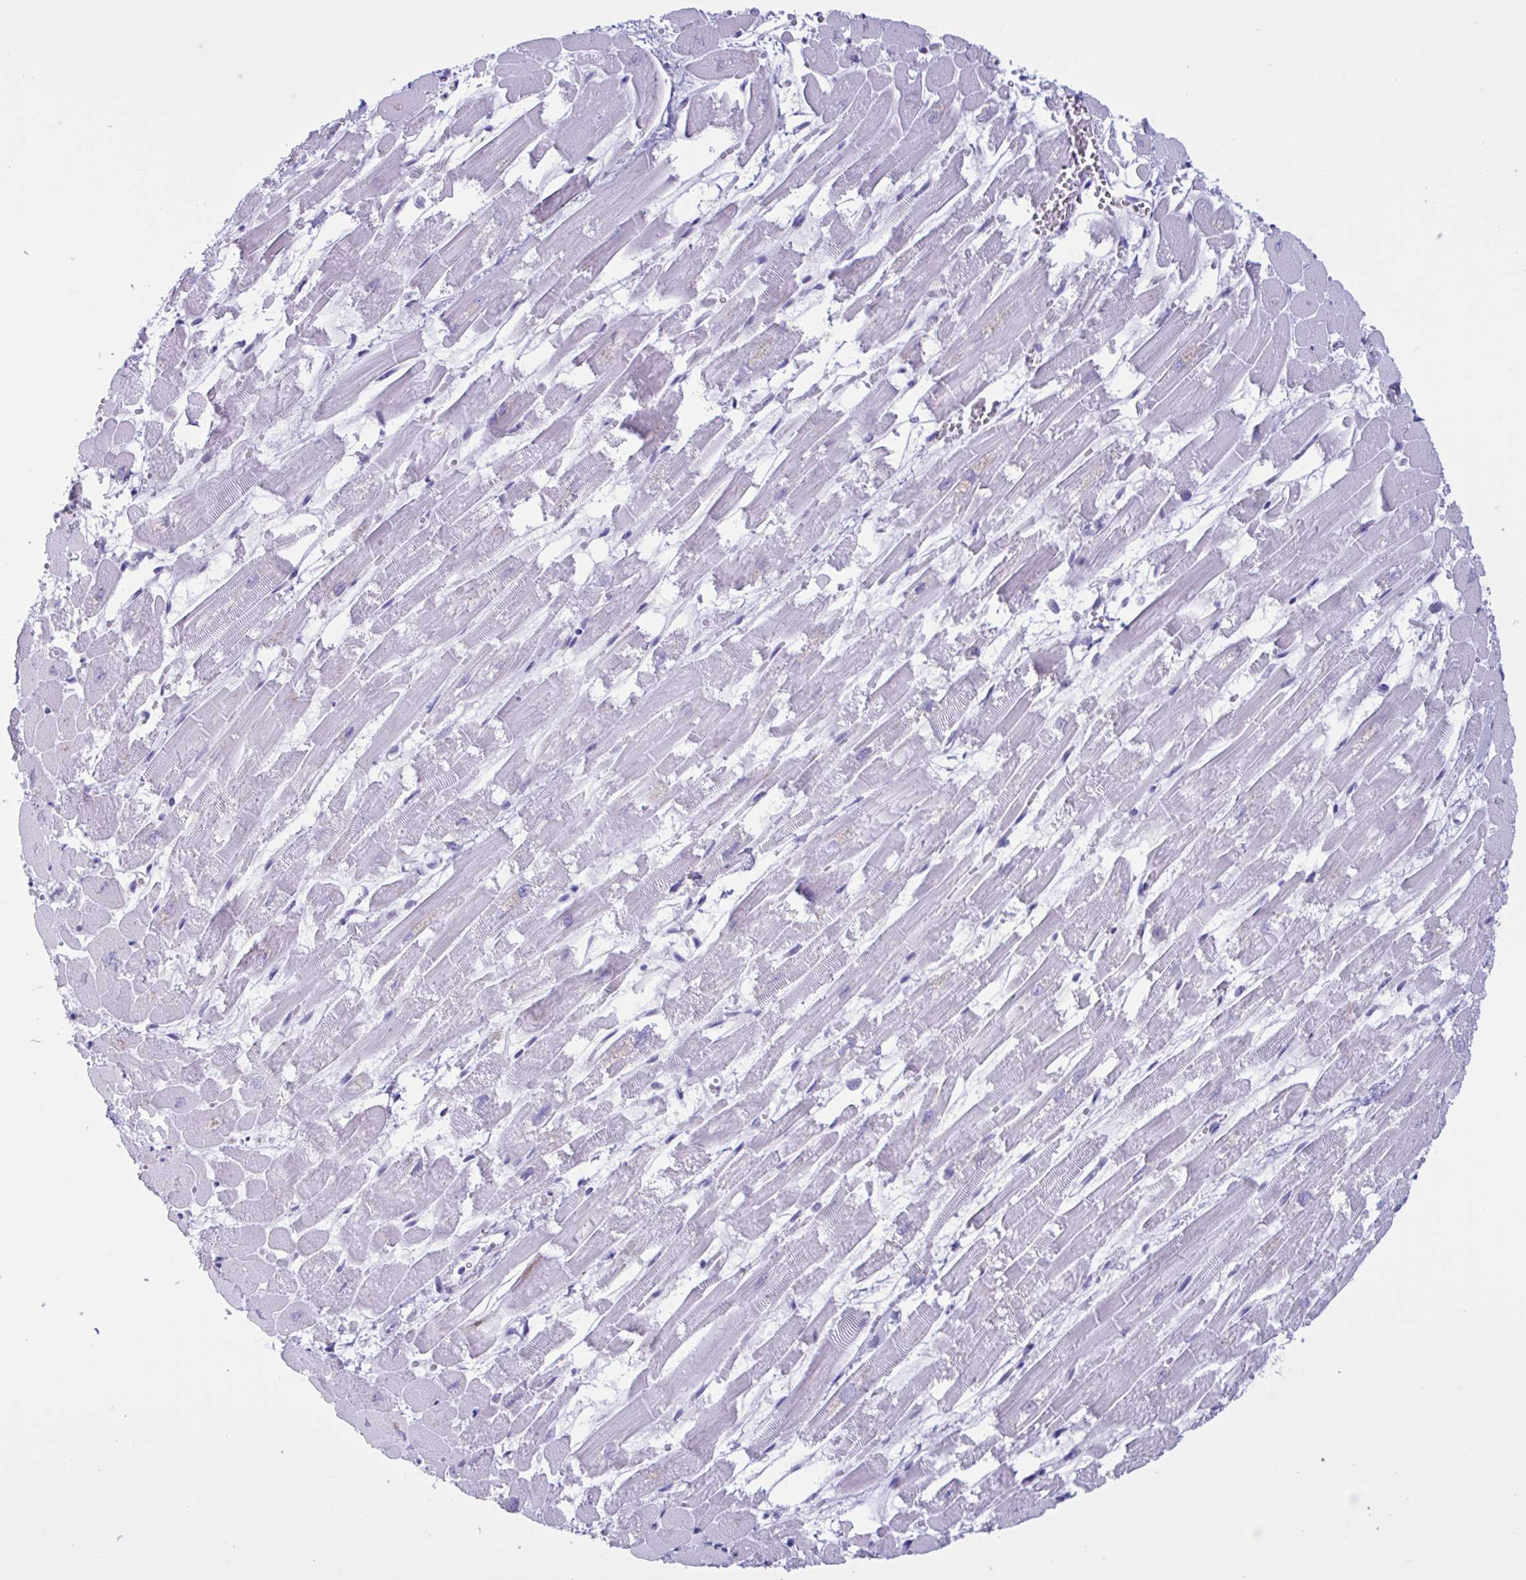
{"staining": {"intensity": "negative", "quantity": "none", "location": "none"}, "tissue": "heart muscle", "cell_type": "Cardiomyocytes", "image_type": "normal", "snomed": [{"axis": "morphology", "description": "Normal tissue, NOS"}, {"axis": "topography", "description": "Heart"}], "caption": "Immunohistochemistry (IHC) image of benign heart muscle: heart muscle stained with DAB (3,3'-diaminobenzidine) reveals no significant protein positivity in cardiomyocytes. The staining is performed using DAB (3,3'-diaminobenzidine) brown chromogen with nuclei counter-stained in using hematoxylin.", "gene": "MRGPRG", "patient": {"sex": "female", "age": 52}}